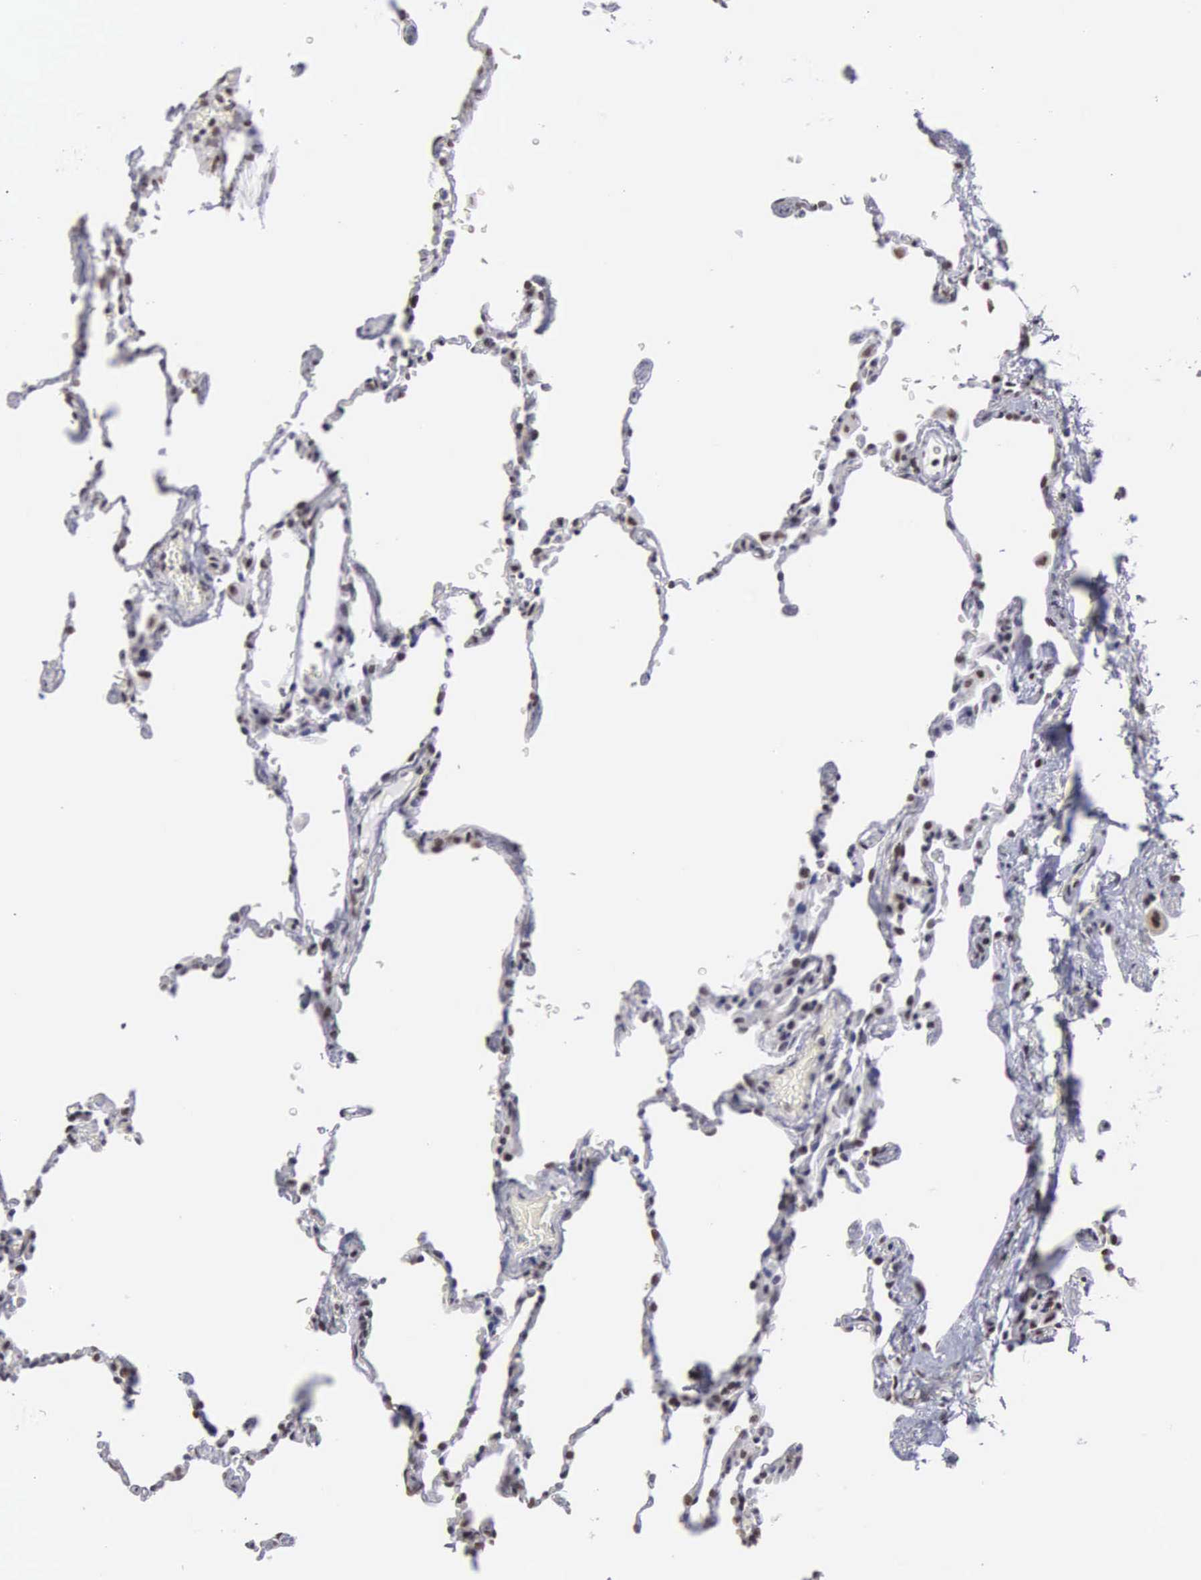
{"staining": {"intensity": "moderate", "quantity": "25%-75%", "location": "nuclear"}, "tissue": "lung", "cell_type": "Alveolar cells", "image_type": "normal", "snomed": [{"axis": "morphology", "description": "Normal tissue, NOS"}, {"axis": "topography", "description": "Lung"}], "caption": "Immunohistochemistry (IHC) photomicrograph of normal lung: human lung stained using immunohistochemistry displays medium levels of moderate protein expression localized specifically in the nuclear of alveolar cells, appearing as a nuclear brown color.", "gene": "CSTF2", "patient": {"sex": "female", "age": 61}}